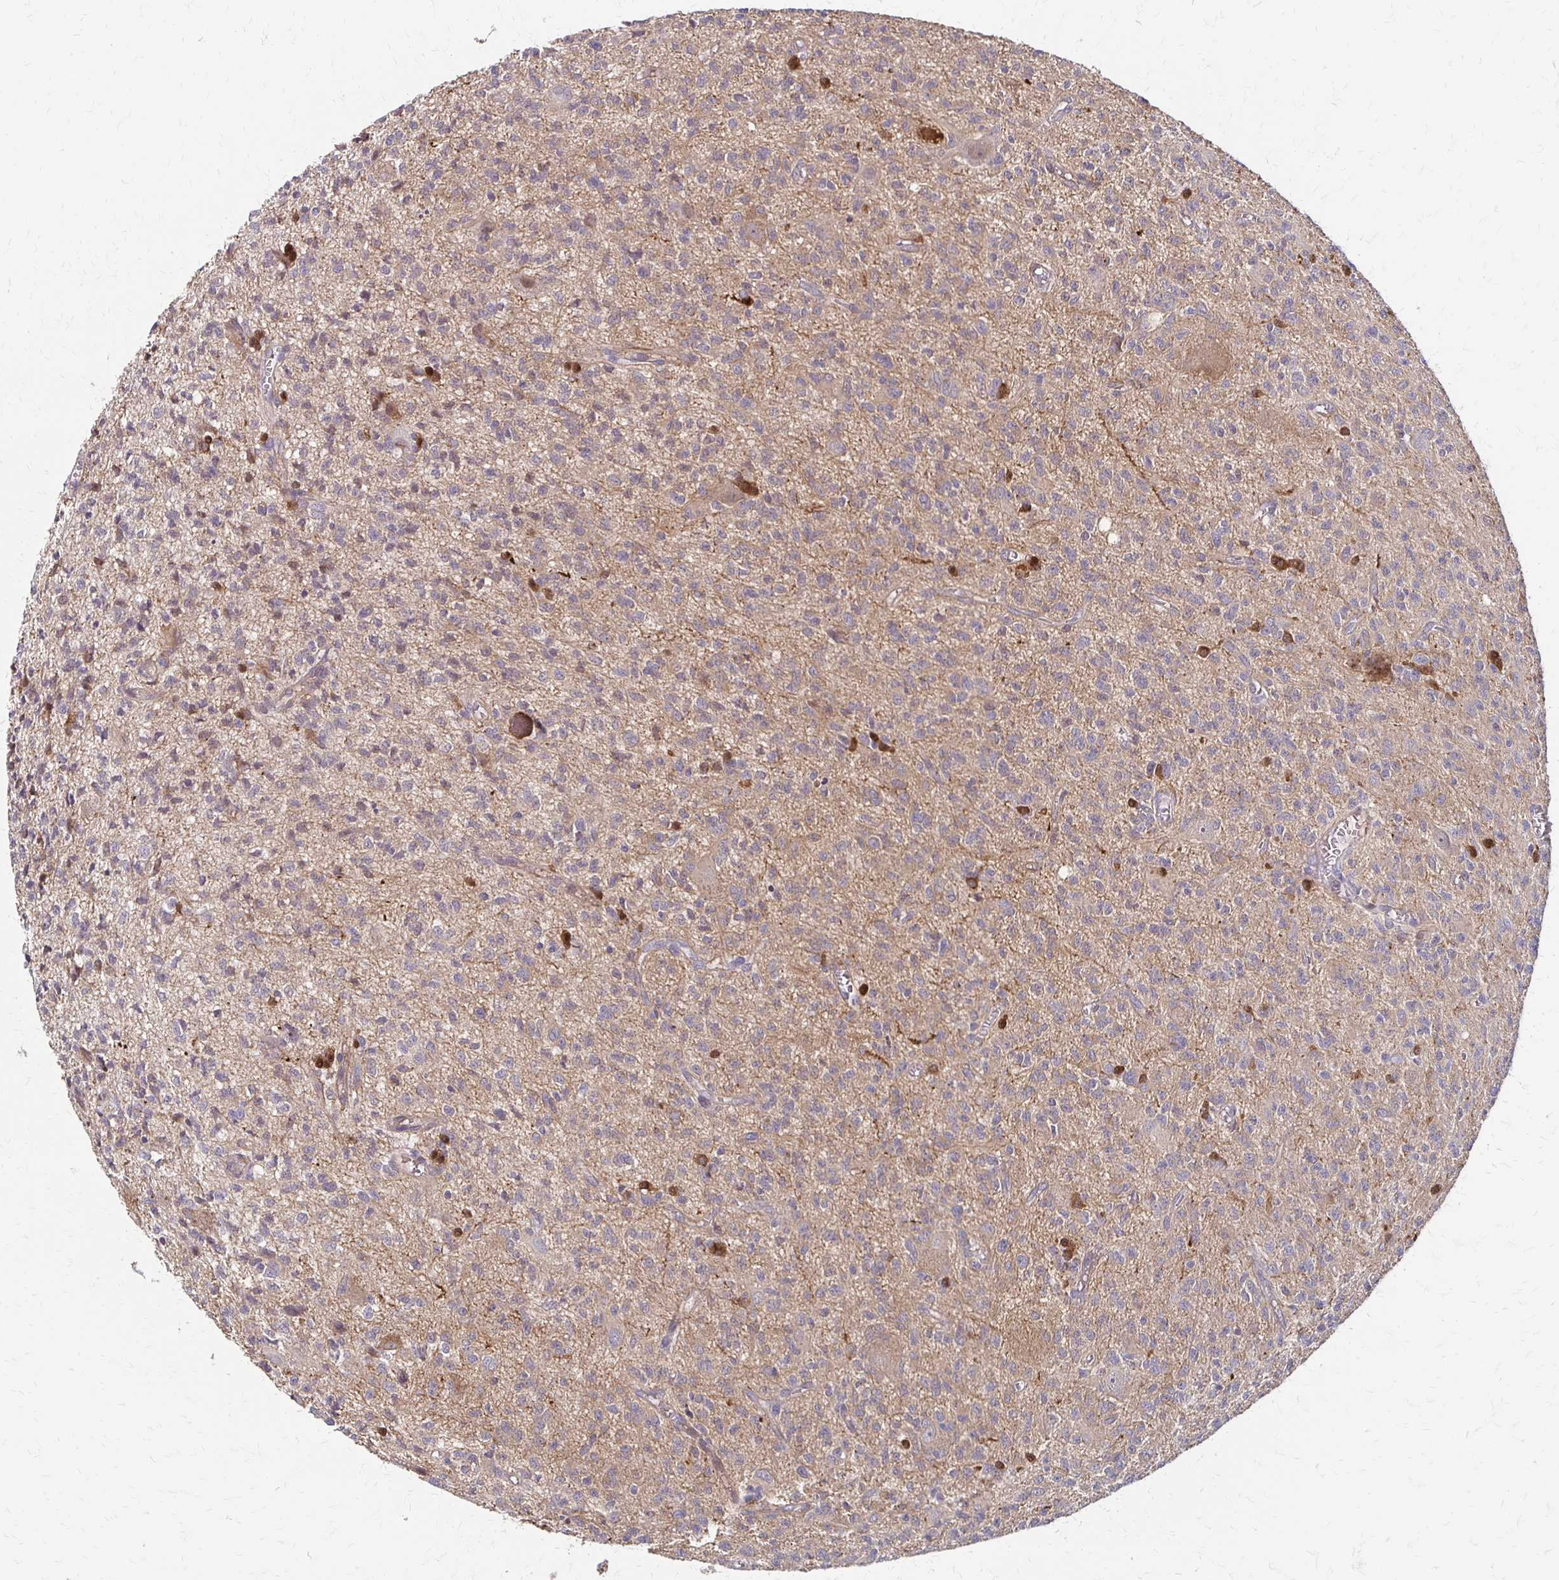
{"staining": {"intensity": "weak", "quantity": "25%-75%", "location": "cytoplasmic/membranous"}, "tissue": "glioma", "cell_type": "Tumor cells", "image_type": "cancer", "snomed": [{"axis": "morphology", "description": "Glioma, malignant, Low grade"}, {"axis": "topography", "description": "Brain"}], "caption": "Glioma tissue demonstrates weak cytoplasmic/membranous staining in approximately 25%-75% of tumor cells, visualized by immunohistochemistry. (DAB (3,3'-diaminobenzidine) IHC, brown staining for protein, blue staining for nuclei).", "gene": "CFL2", "patient": {"sex": "male", "age": 64}}